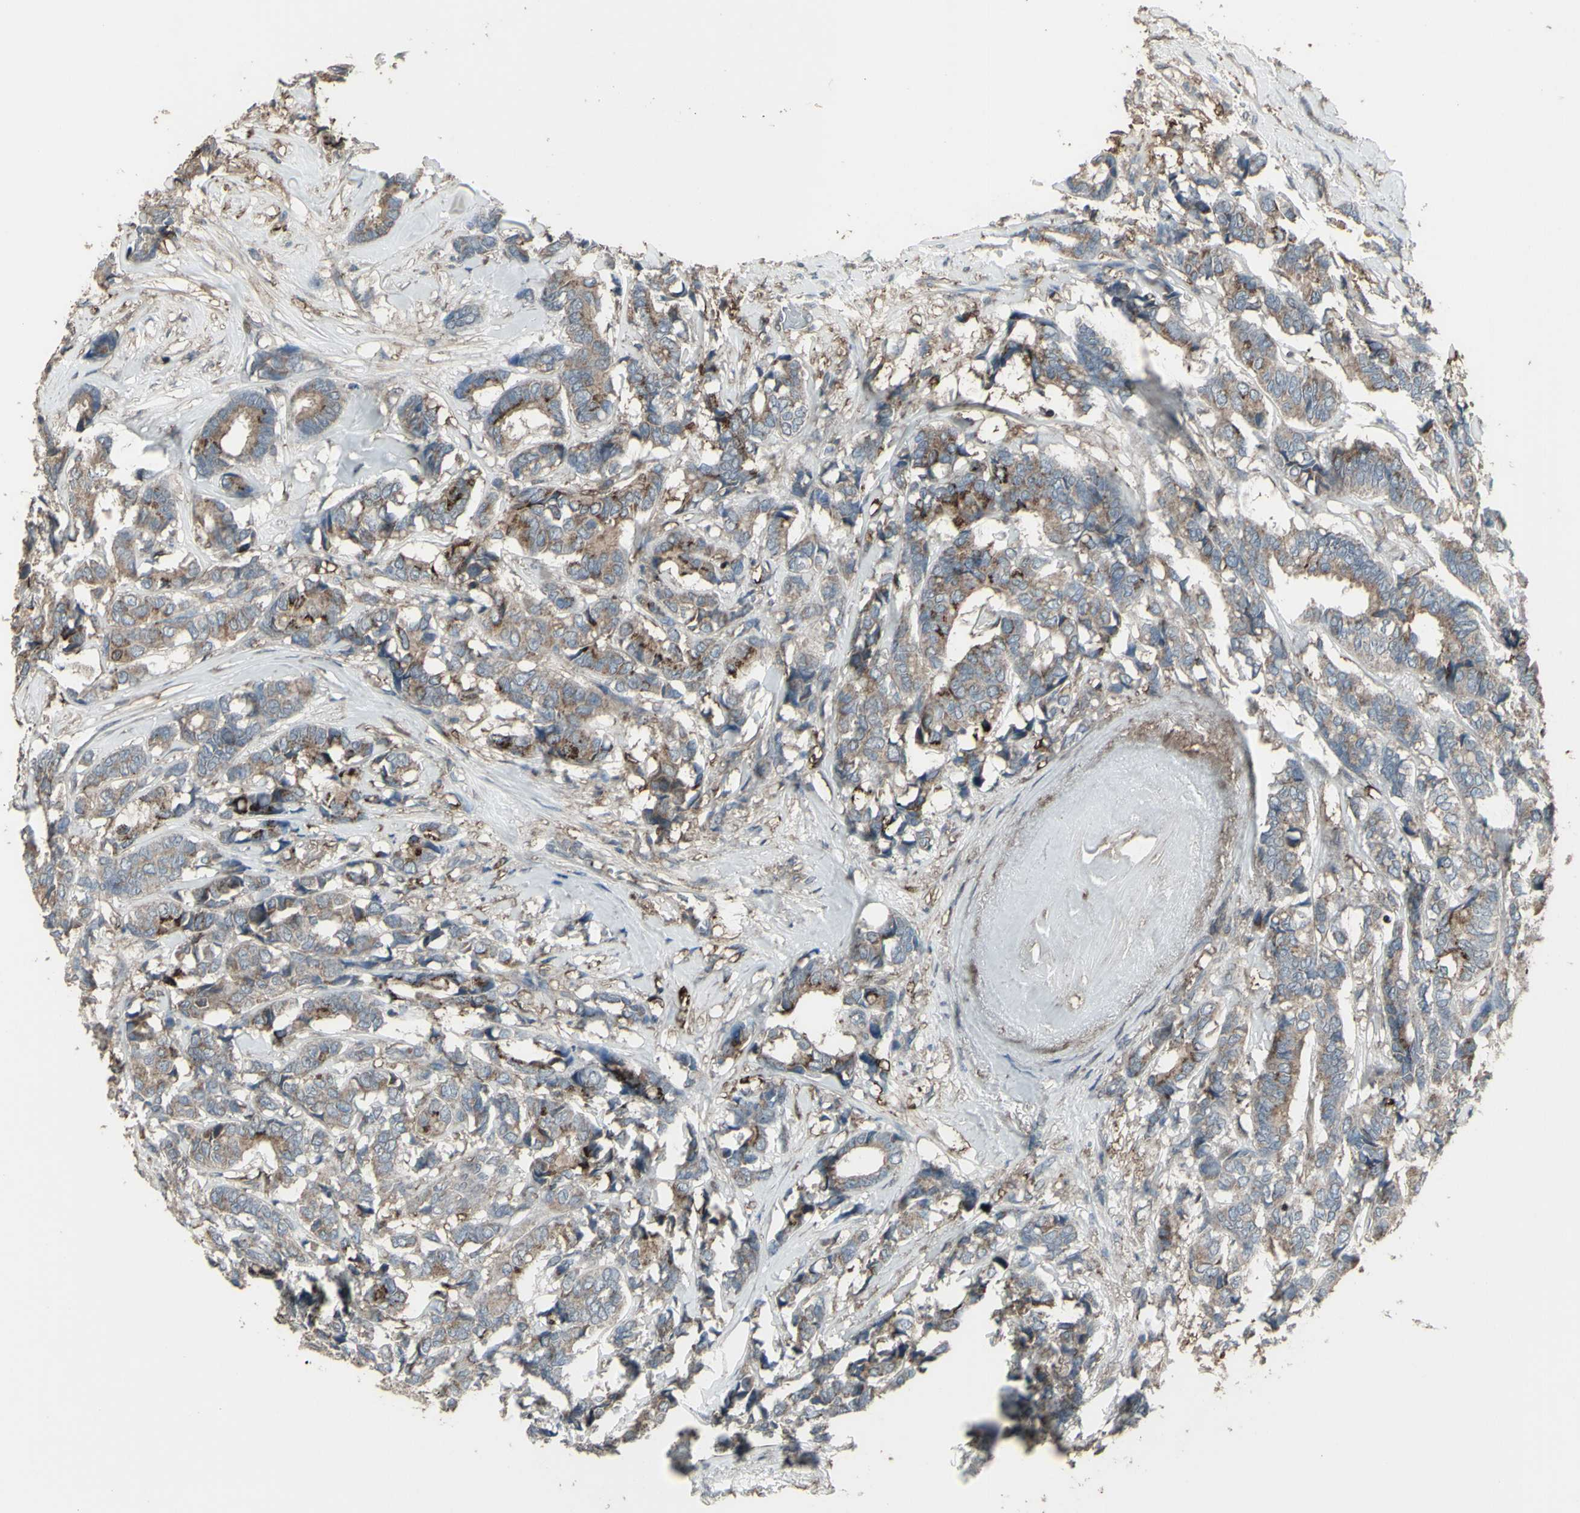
{"staining": {"intensity": "weak", "quantity": ">75%", "location": "cytoplasmic/membranous"}, "tissue": "breast cancer", "cell_type": "Tumor cells", "image_type": "cancer", "snomed": [{"axis": "morphology", "description": "Duct carcinoma"}, {"axis": "topography", "description": "Breast"}], "caption": "Breast cancer (intraductal carcinoma) stained with IHC reveals weak cytoplasmic/membranous positivity in approximately >75% of tumor cells.", "gene": "SMO", "patient": {"sex": "female", "age": 87}}